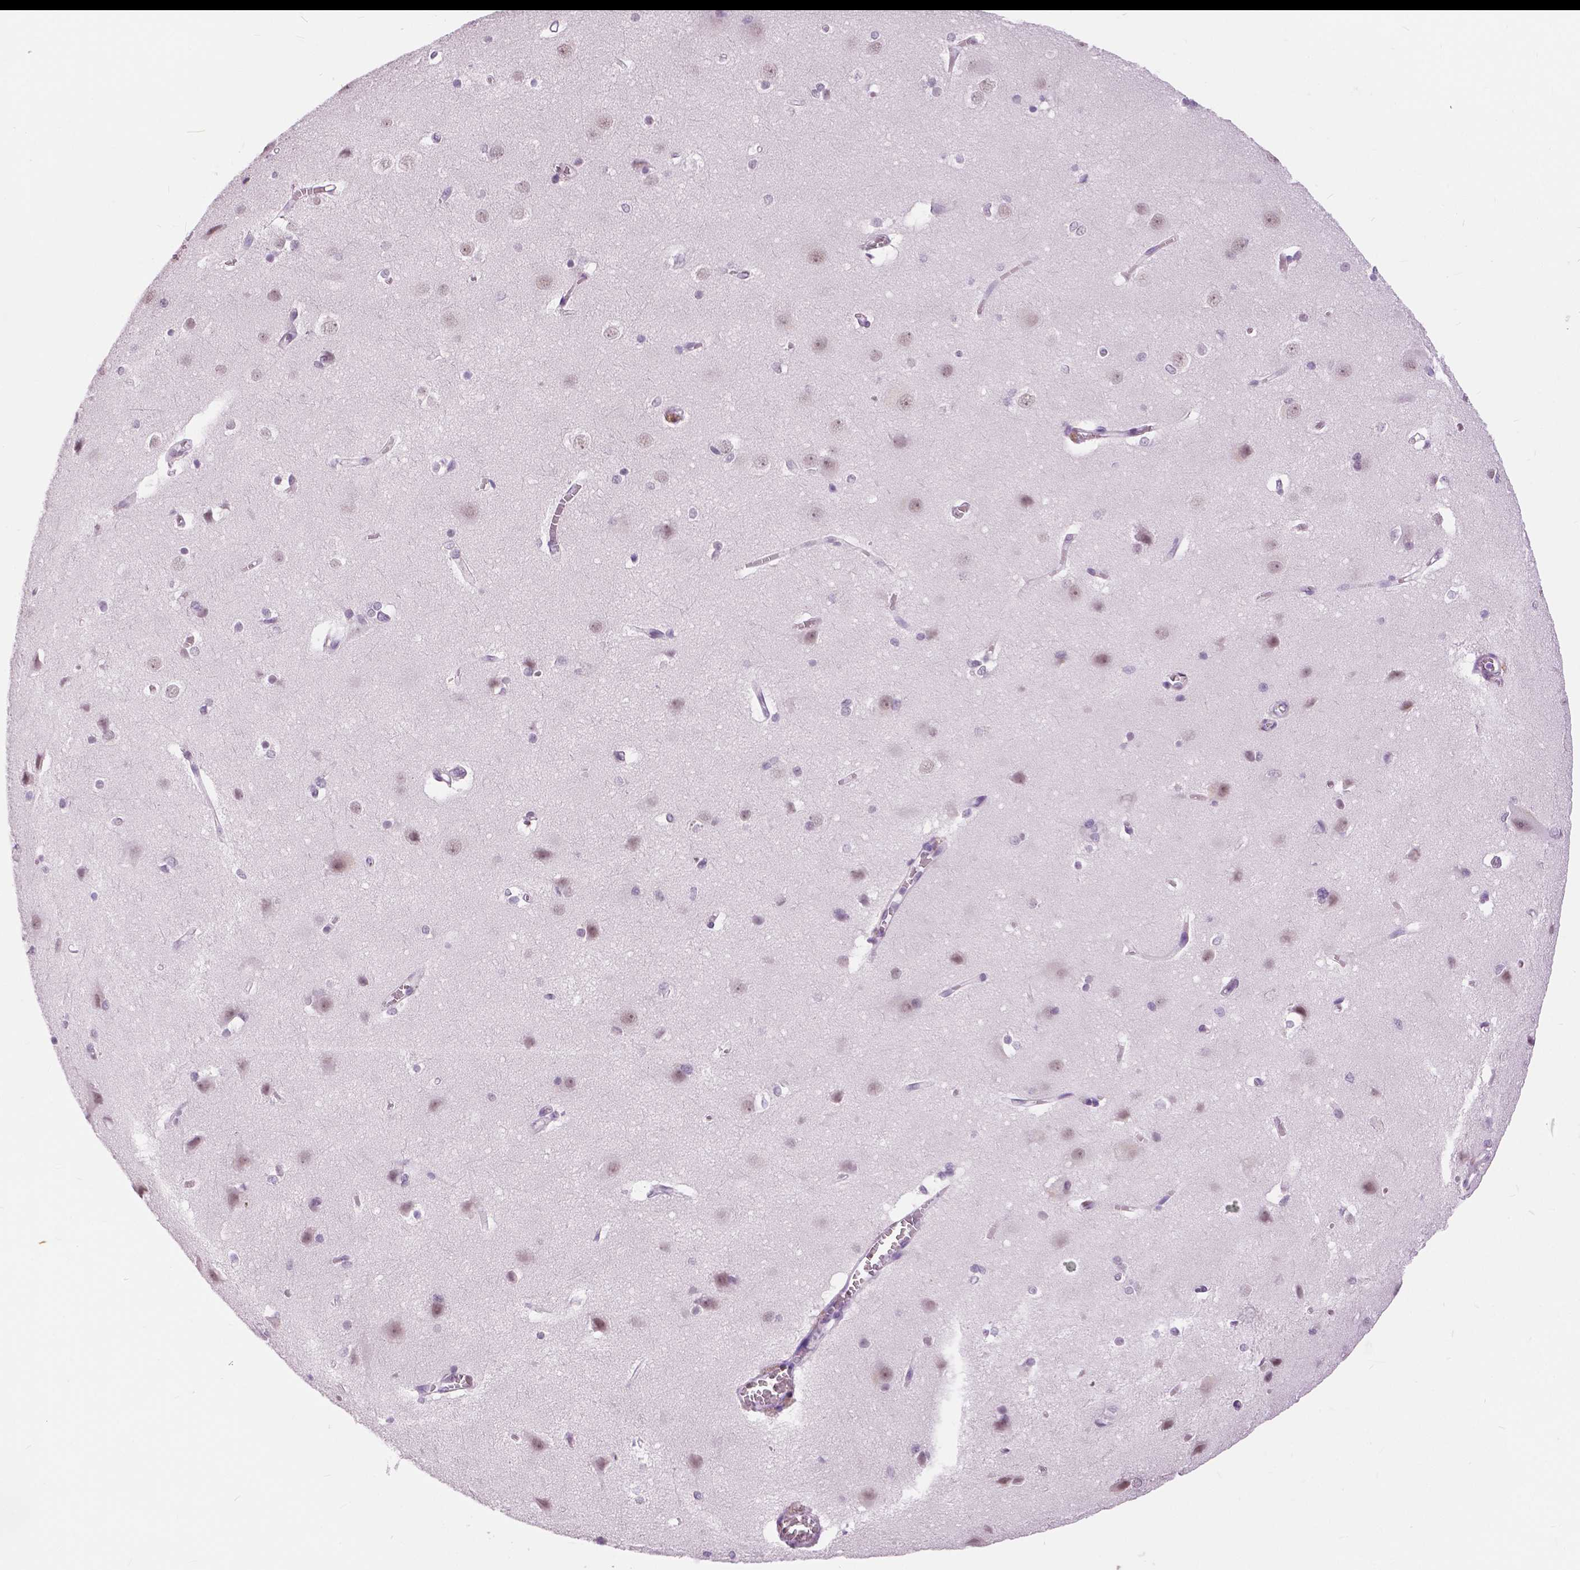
{"staining": {"intensity": "negative", "quantity": "none", "location": "none"}, "tissue": "cerebral cortex", "cell_type": "Endothelial cells", "image_type": "normal", "snomed": [{"axis": "morphology", "description": "Normal tissue, NOS"}, {"axis": "topography", "description": "Cerebral cortex"}], "caption": "A high-resolution image shows immunohistochemistry (IHC) staining of benign cerebral cortex, which demonstrates no significant positivity in endothelial cells.", "gene": "MYOM1", "patient": {"sex": "male", "age": 37}}